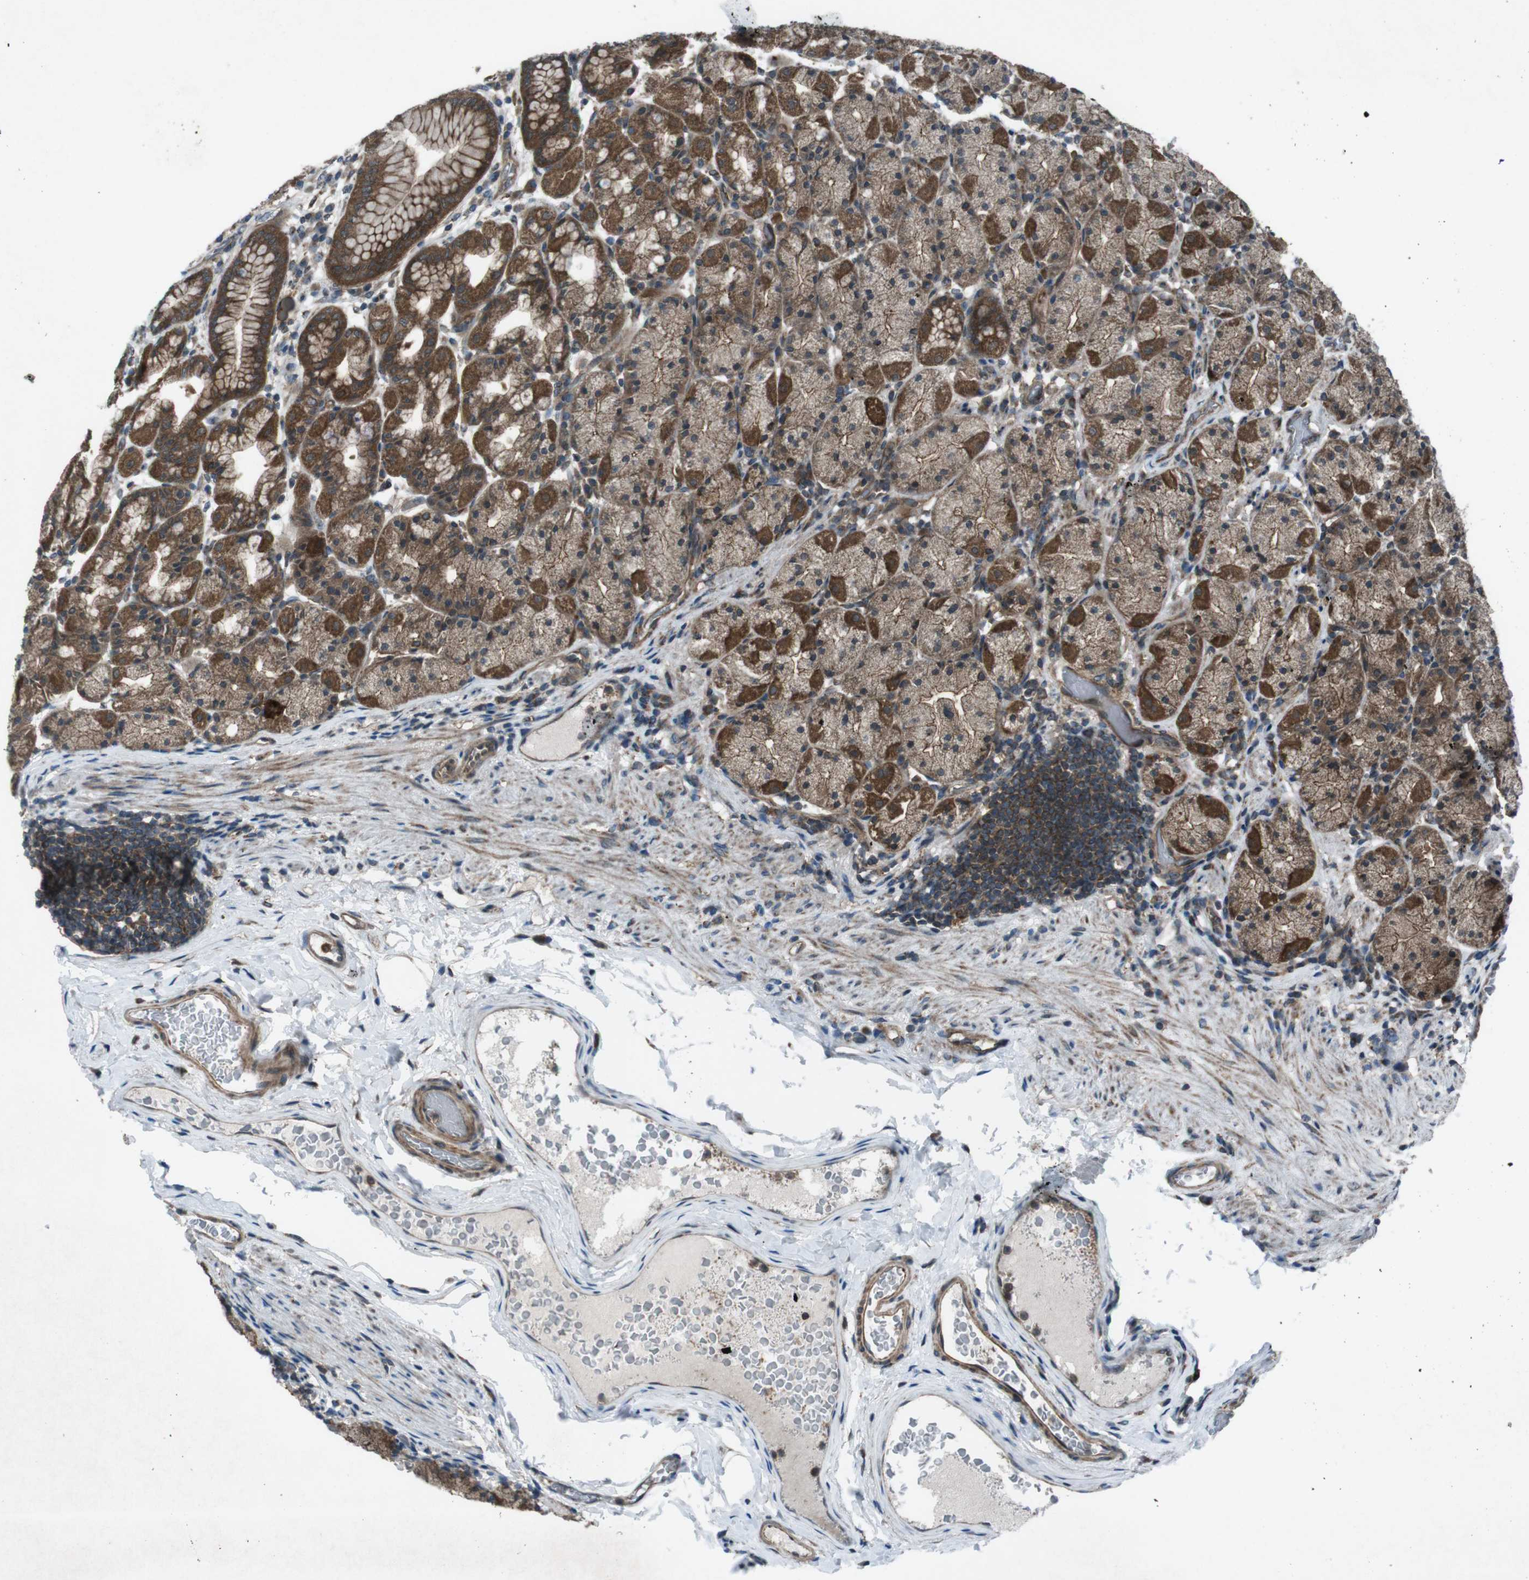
{"staining": {"intensity": "strong", "quantity": ">75%", "location": "cytoplasmic/membranous"}, "tissue": "stomach", "cell_type": "Glandular cells", "image_type": "normal", "snomed": [{"axis": "morphology", "description": "Normal tissue, NOS"}, {"axis": "topography", "description": "Stomach, upper"}], "caption": "Stomach stained with DAB (3,3'-diaminobenzidine) immunohistochemistry (IHC) exhibits high levels of strong cytoplasmic/membranous positivity in approximately >75% of glandular cells.", "gene": "SLC27A4", "patient": {"sex": "male", "age": 68}}